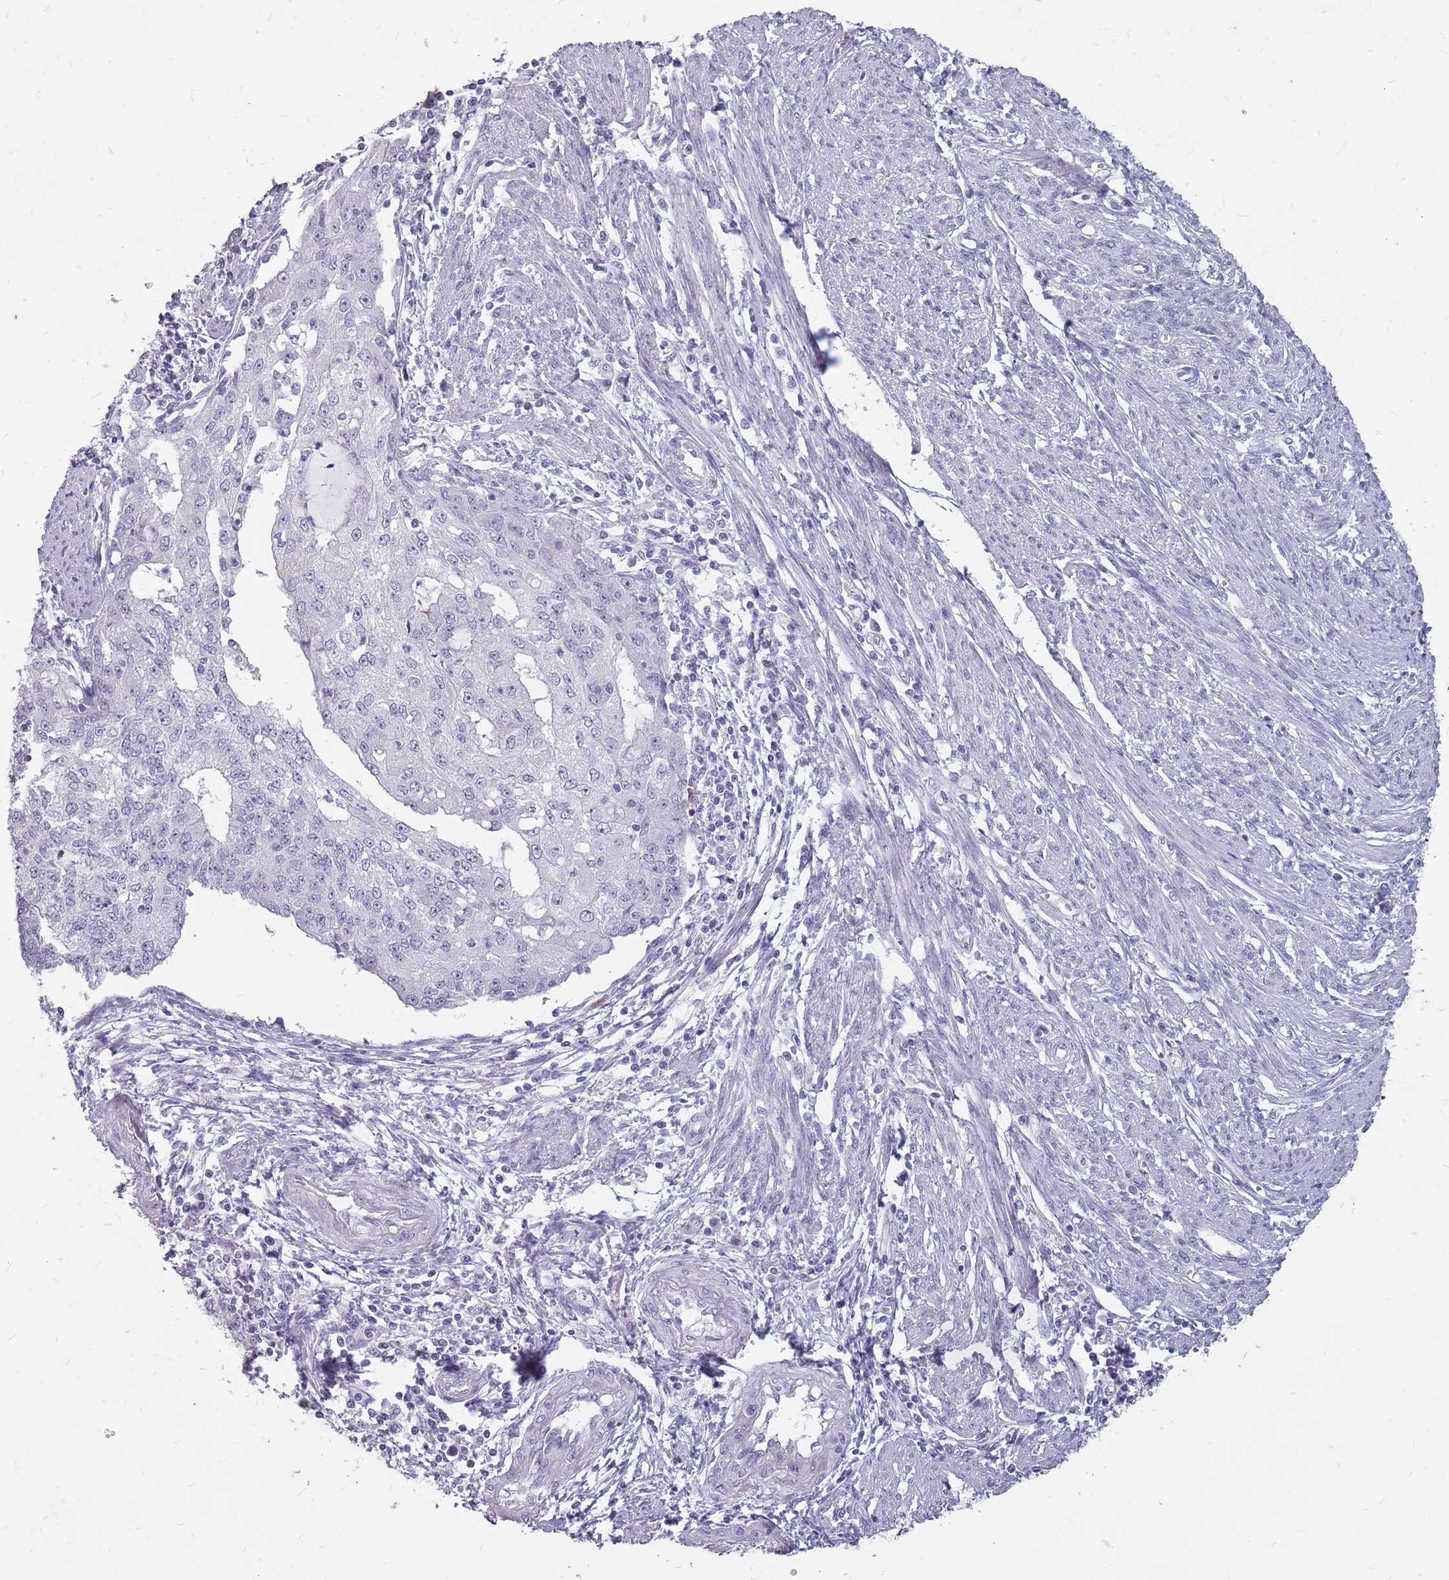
{"staining": {"intensity": "negative", "quantity": "none", "location": "none"}, "tissue": "endometrial cancer", "cell_type": "Tumor cells", "image_type": "cancer", "snomed": [{"axis": "morphology", "description": "Adenocarcinoma, NOS"}, {"axis": "topography", "description": "Endometrium"}], "caption": "Photomicrograph shows no protein staining in tumor cells of endometrial cancer tissue. The staining is performed using DAB (3,3'-diaminobenzidine) brown chromogen with nuclei counter-stained in using hematoxylin.", "gene": "NEK6", "patient": {"sex": "female", "age": 56}}